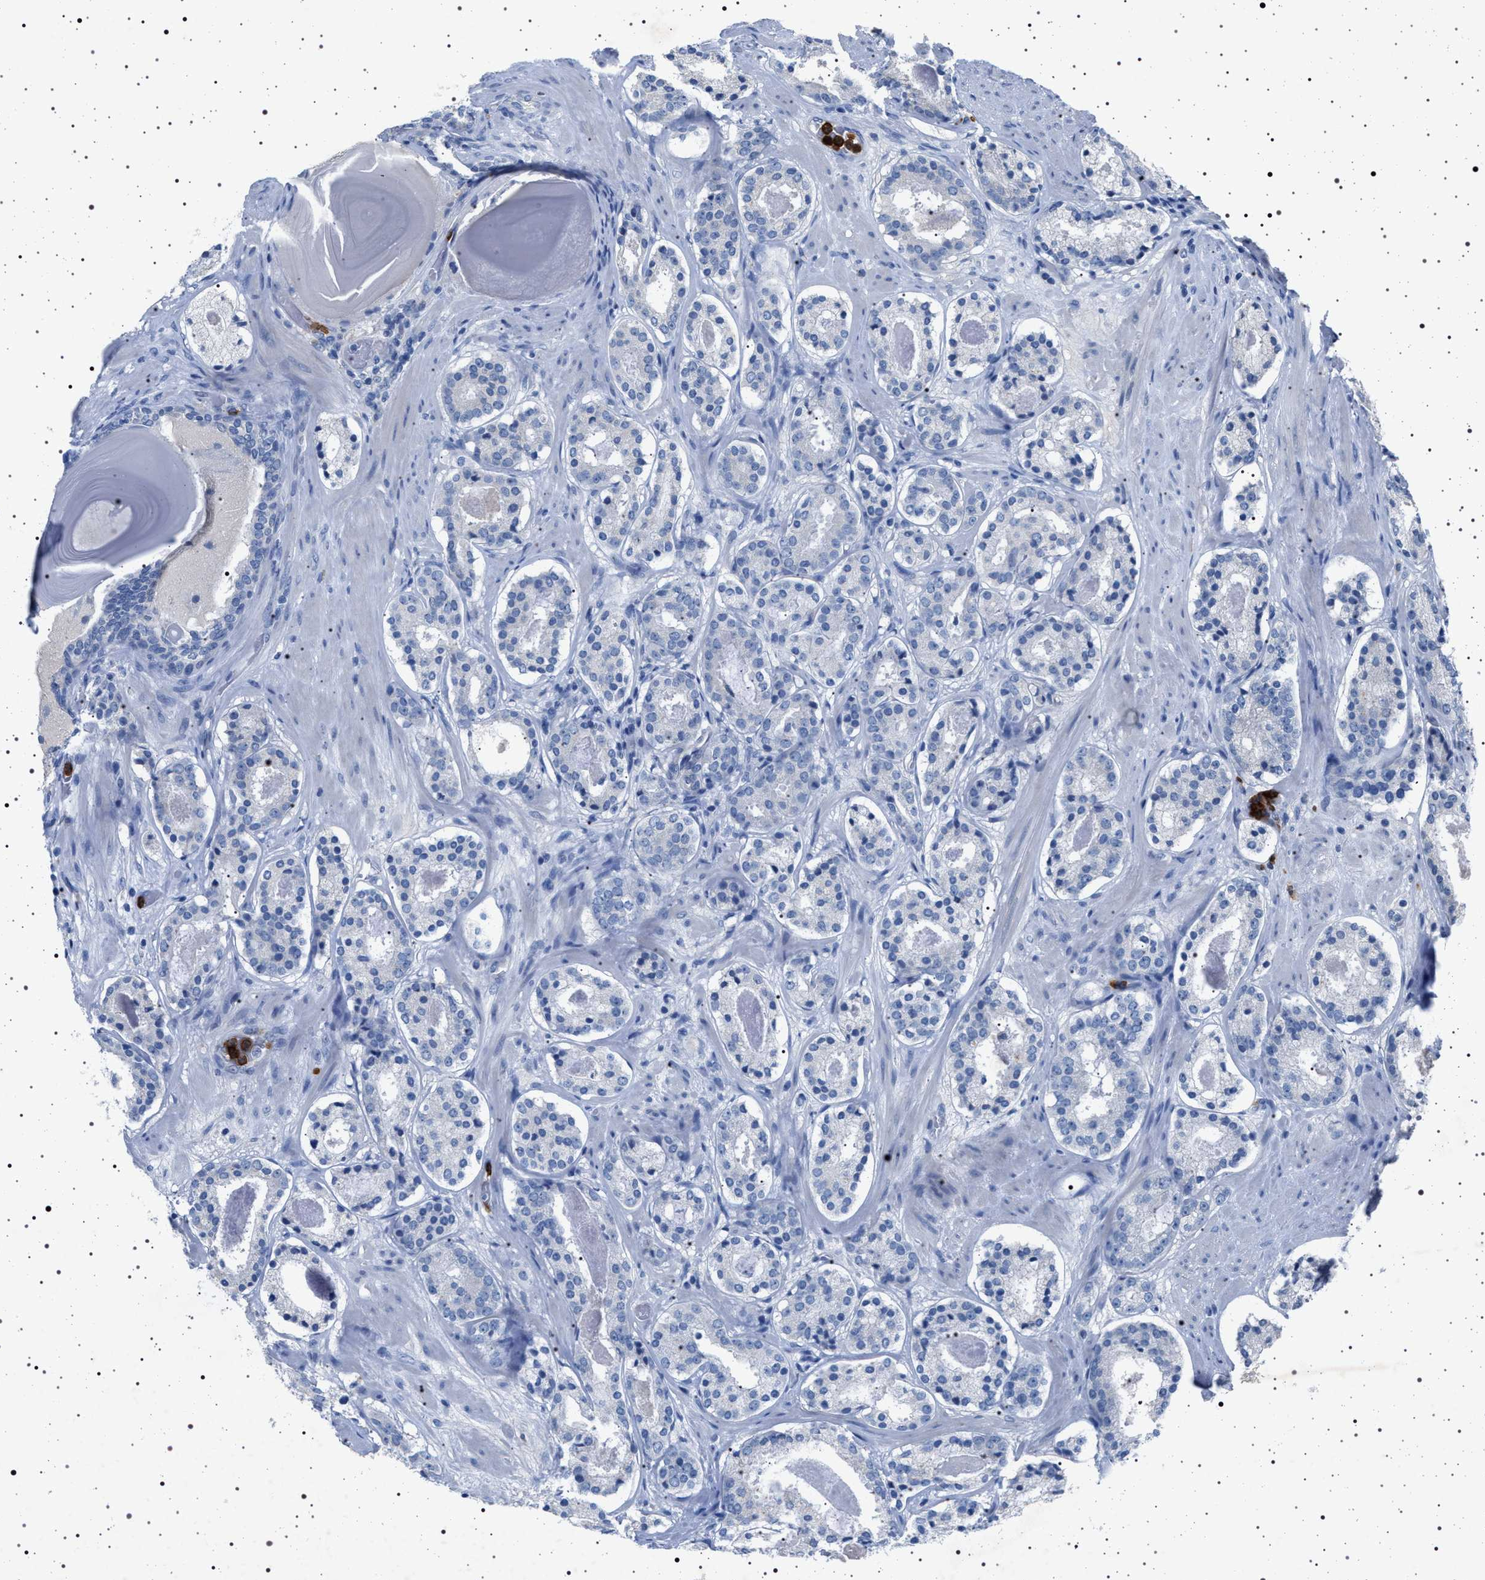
{"staining": {"intensity": "negative", "quantity": "none", "location": "none"}, "tissue": "prostate cancer", "cell_type": "Tumor cells", "image_type": "cancer", "snomed": [{"axis": "morphology", "description": "Adenocarcinoma, Low grade"}, {"axis": "topography", "description": "Prostate"}], "caption": "Tumor cells are negative for protein expression in human prostate cancer.", "gene": "NAT9", "patient": {"sex": "male", "age": 69}}